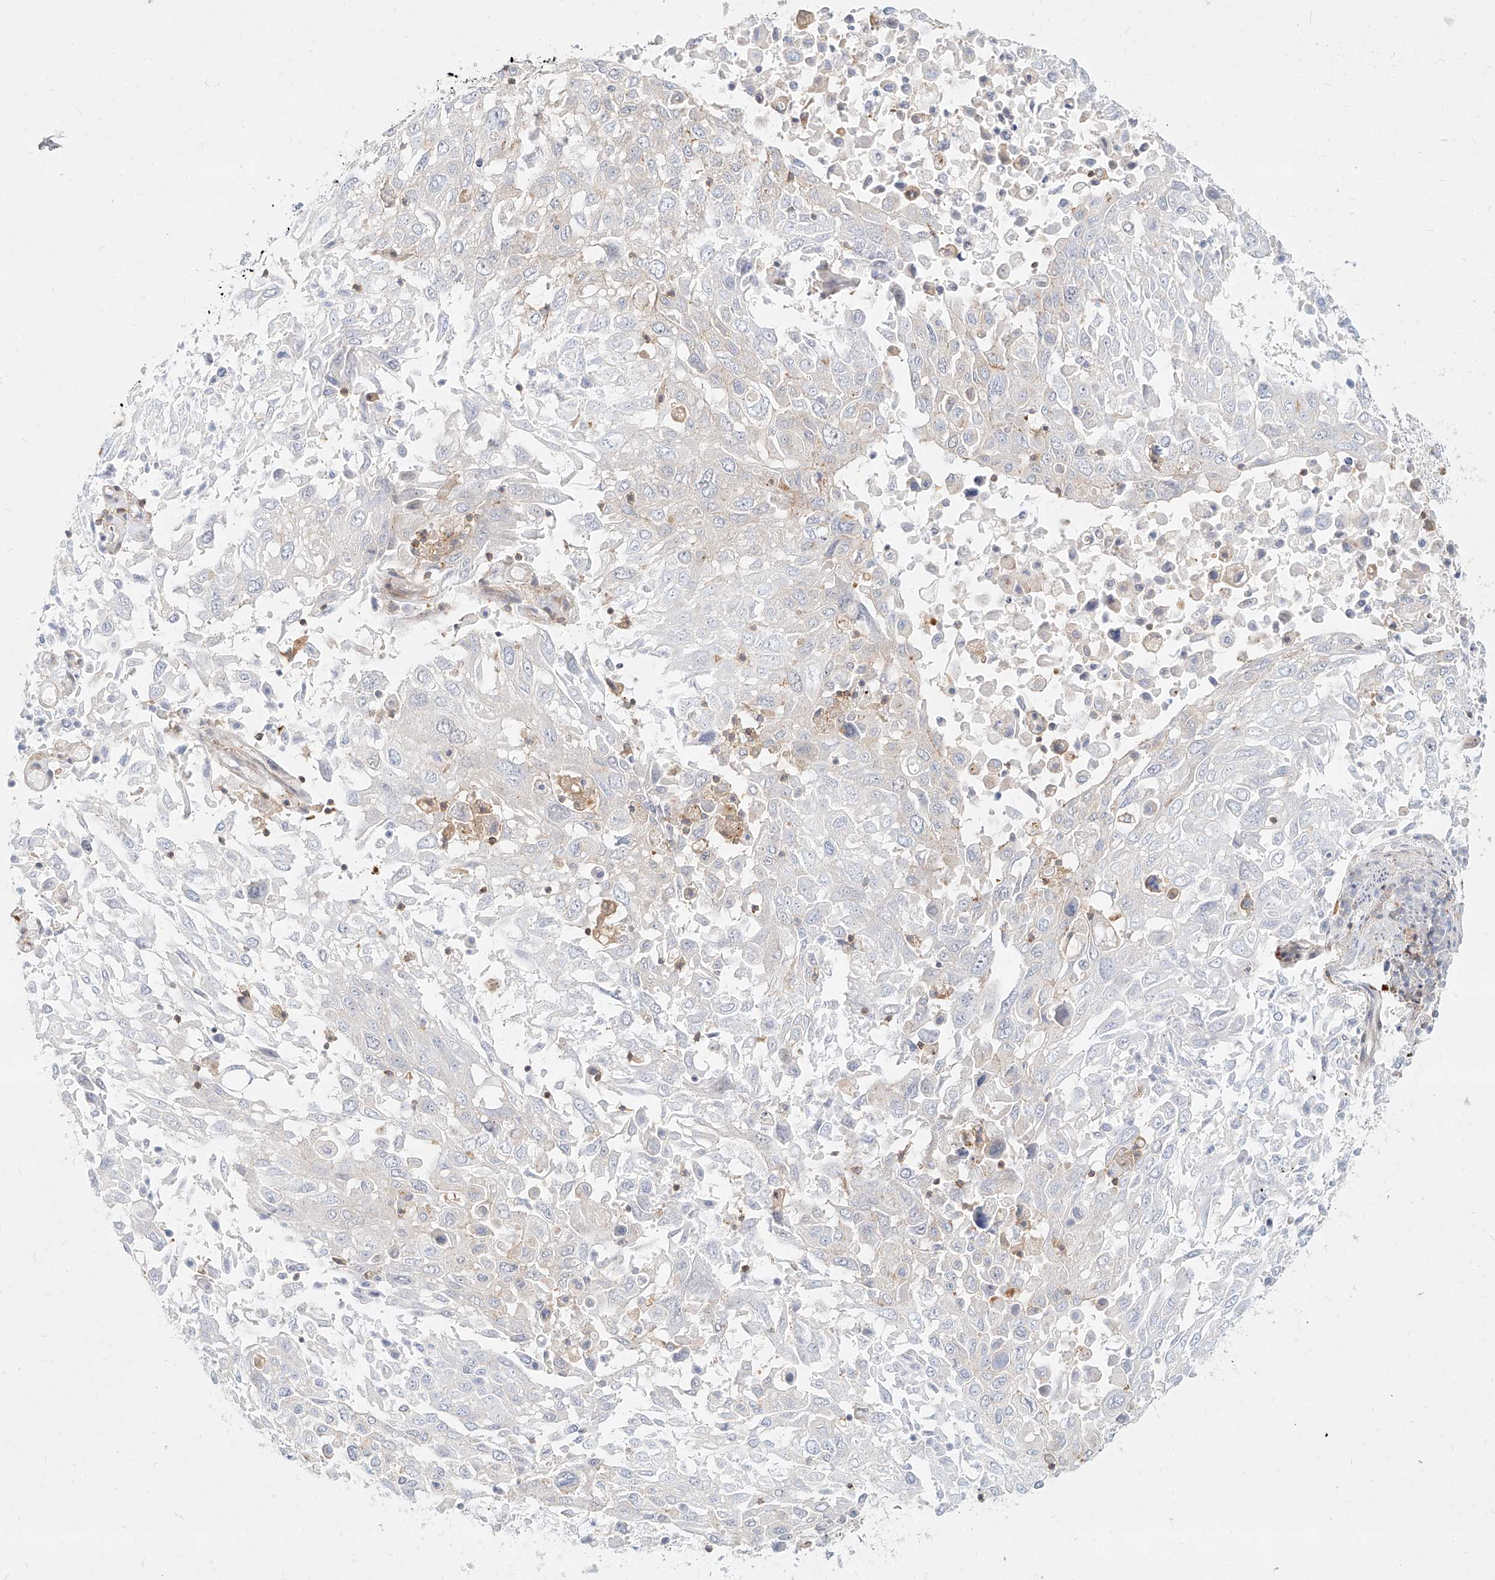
{"staining": {"intensity": "negative", "quantity": "none", "location": "none"}, "tissue": "lung cancer", "cell_type": "Tumor cells", "image_type": "cancer", "snomed": [{"axis": "morphology", "description": "Squamous cell carcinoma, NOS"}, {"axis": "topography", "description": "Lung"}], "caption": "IHC of lung cancer reveals no expression in tumor cells.", "gene": "SLC2A12", "patient": {"sex": "male", "age": 65}}